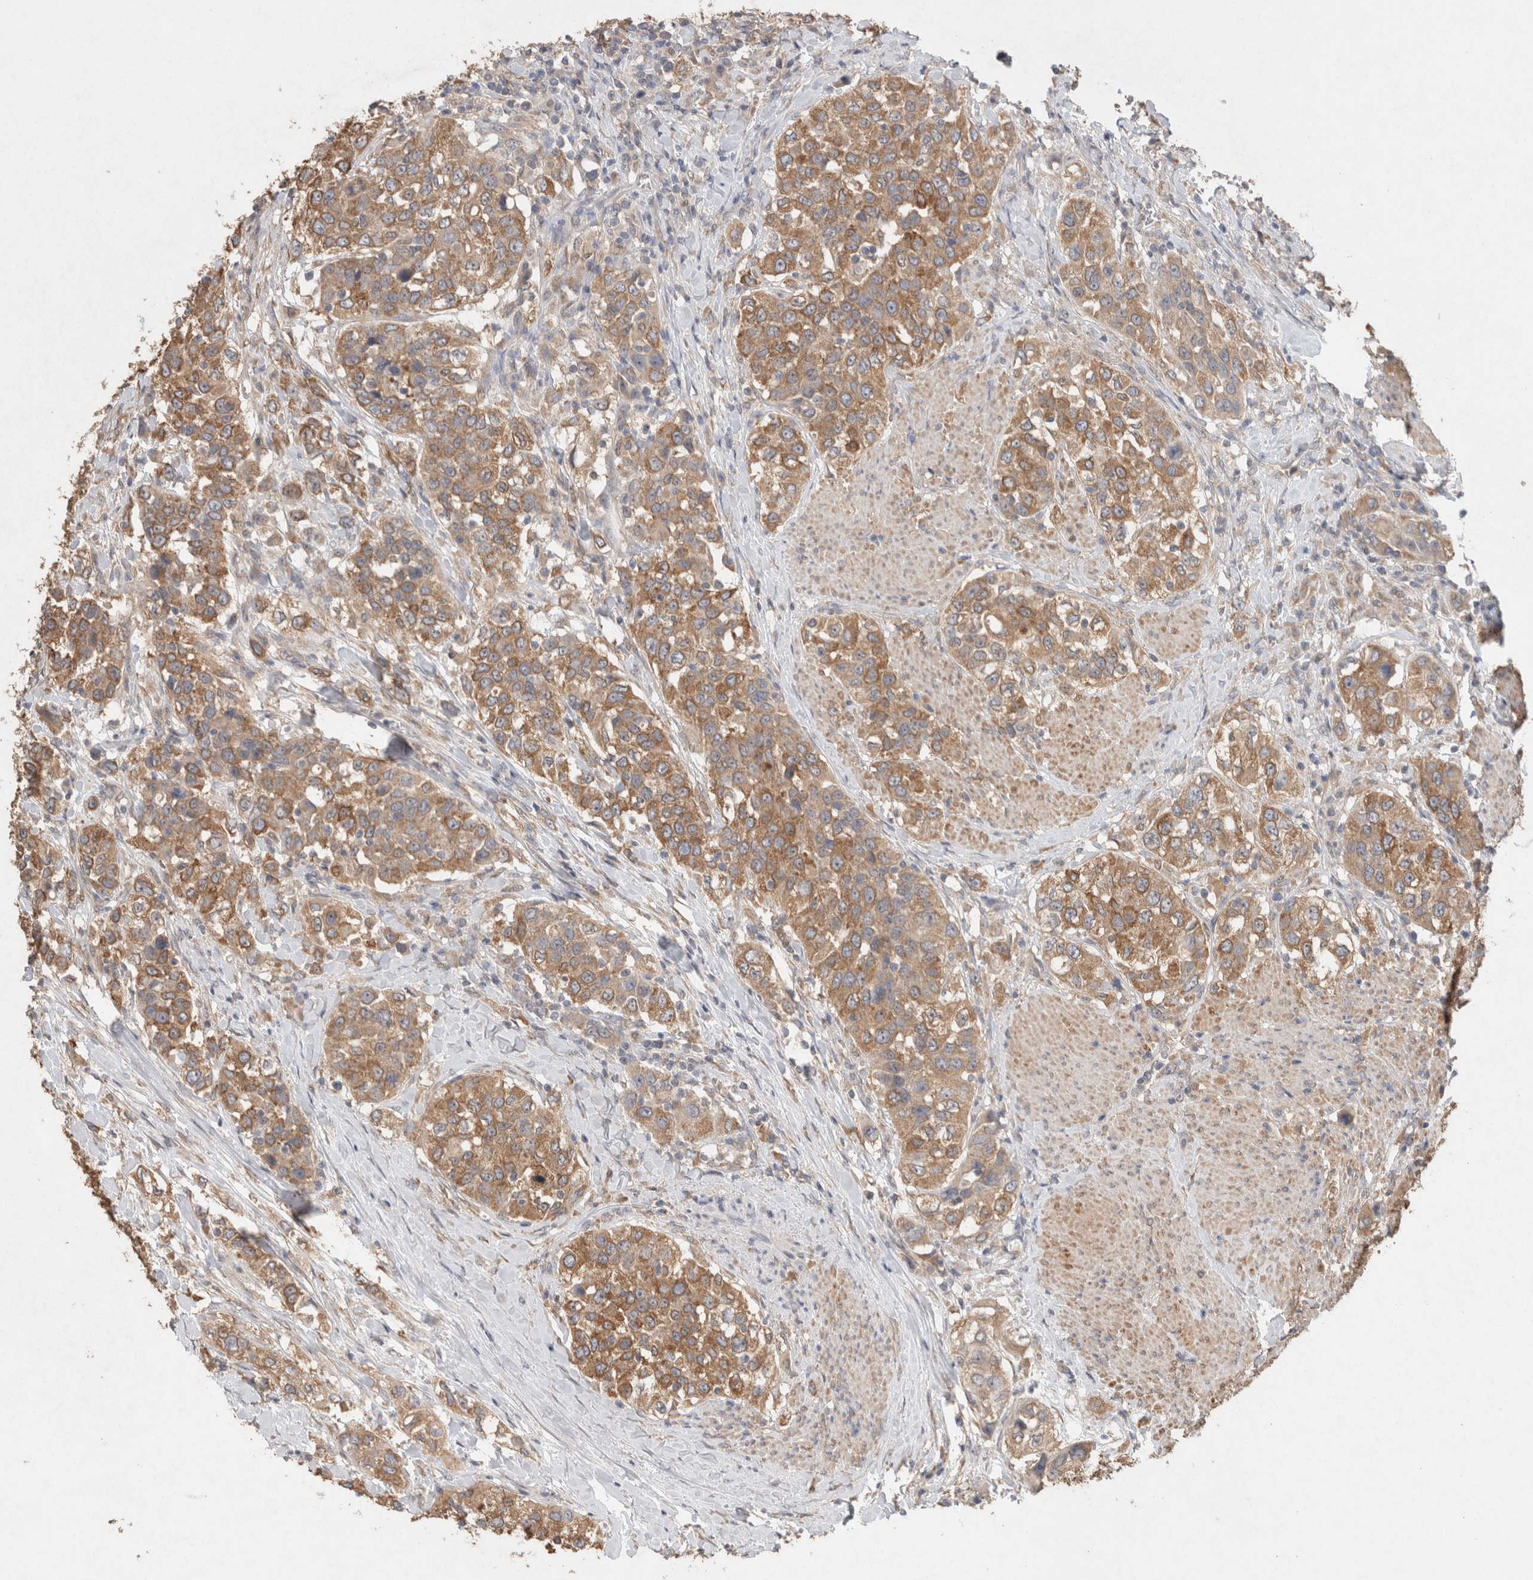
{"staining": {"intensity": "moderate", "quantity": ">75%", "location": "cytoplasmic/membranous"}, "tissue": "urothelial cancer", "cell_type": "Tumor cells", "image_type": "cancer", "snomed": [{"axis": "morphology", "description": "Urothelial carcinoma, High grade"}, {"axis": "topography", "description": "Urinary bladder"}], "caption": "Protein staining shows moderate cytoplasmic/membranous positivity in about >75% of tumor cells in urothelial cancer. Immunohistochemistry (ihc) stains the protein in brown and the nuclei are stained blue.", "gene": "RAB14", "patient": {"sex": "female", "age": 80}}